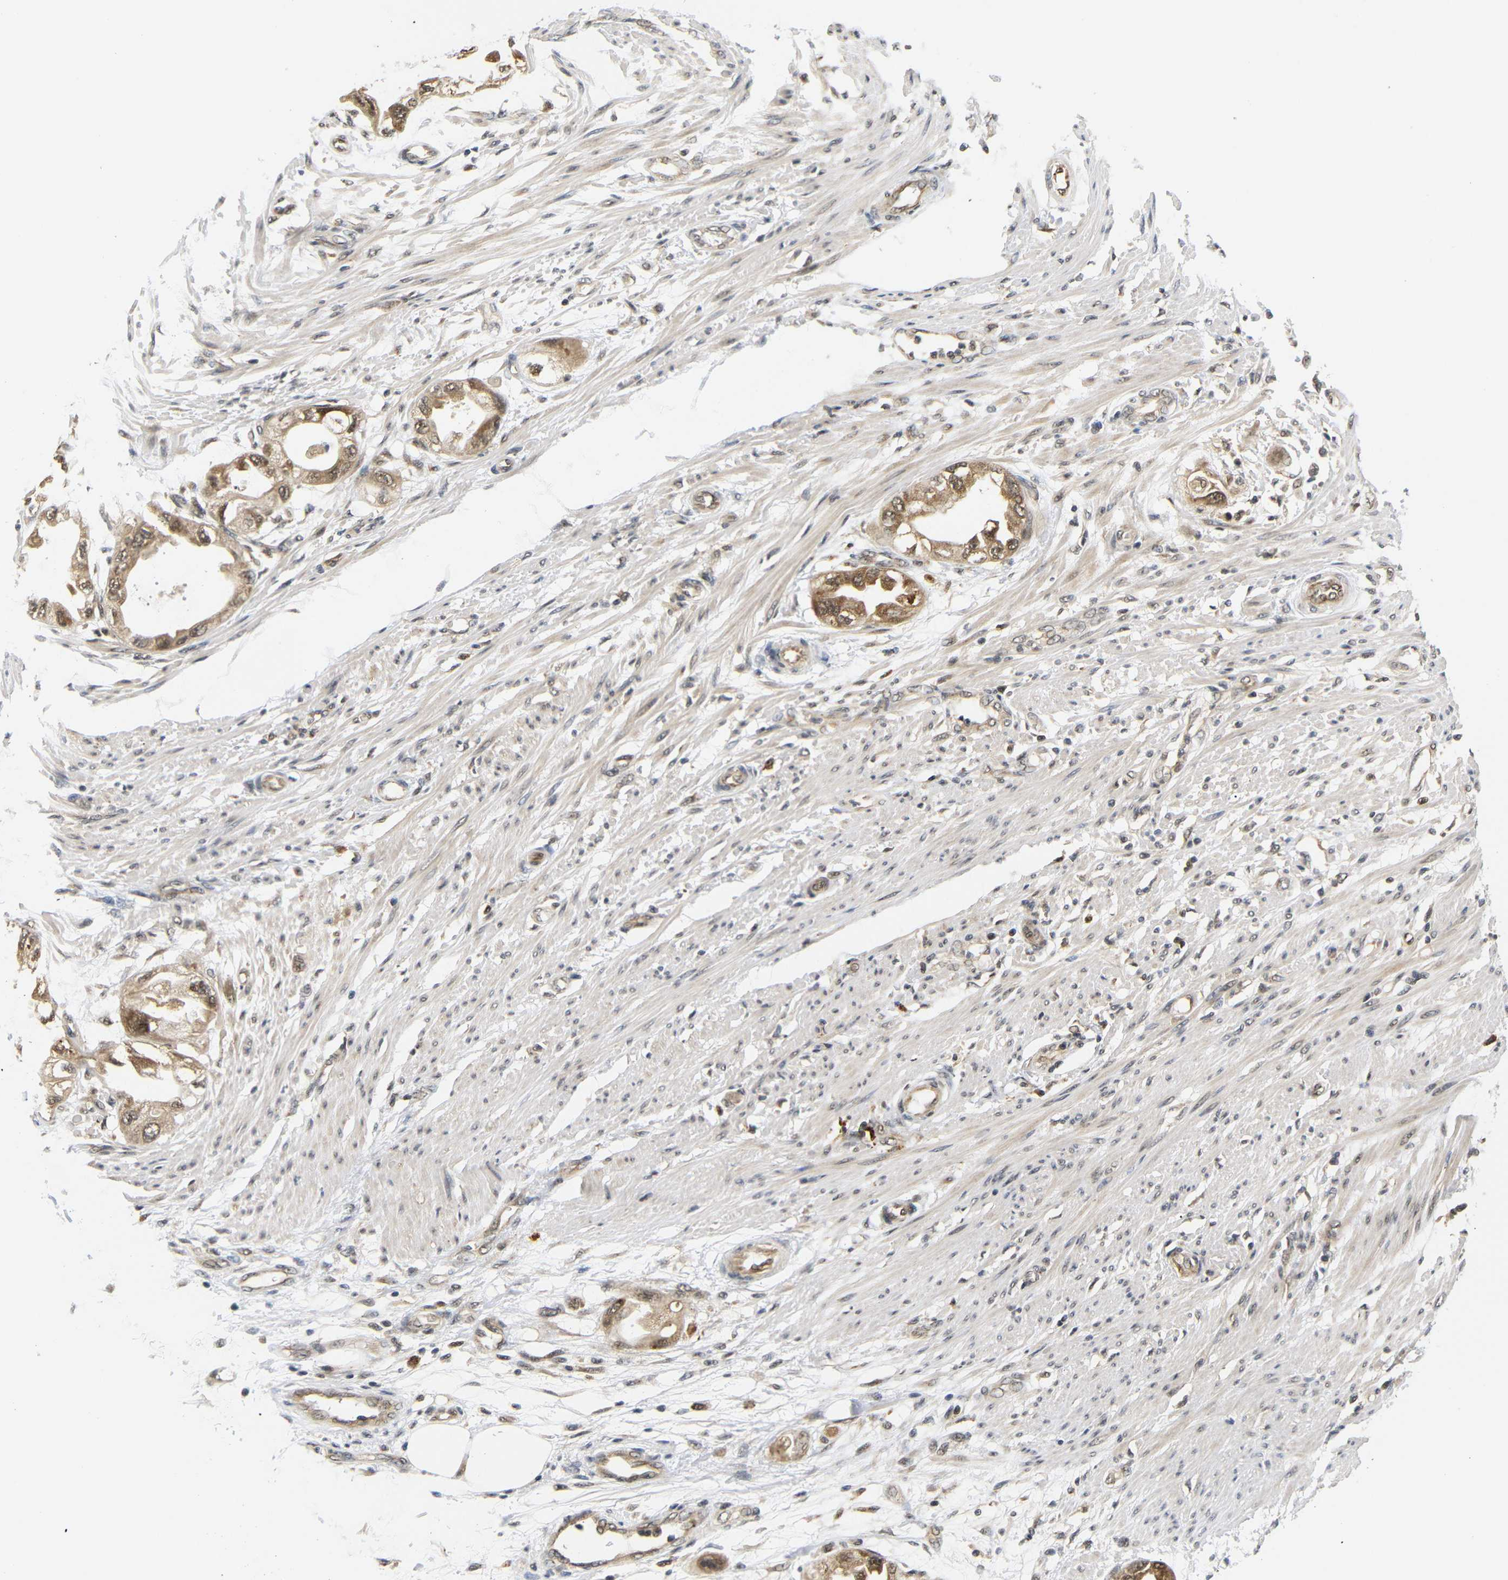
{"staining": {"intensity": "moderate", "quantity": ">75%", "location": "cytoplasmic/membranous,nuclear"}, "tissue": "endometrial cancer", "cell_type": "Tumor cells", "image_type": "cancer", "snomed": [{"axis": "morphology", "description": "Adenocarcinoma, NOS"}, {"axis": "topography", "description": "Endometrium"}], "caption": "Immunohistochemical staining of endometrial adenocarcinoma exhibits moderate cytoplasmic/membranous and nuclear protein staining in approximately >75% of tumor cells.", "gene": "GJA5", "patient": {"sex": "female", "age": 67}}